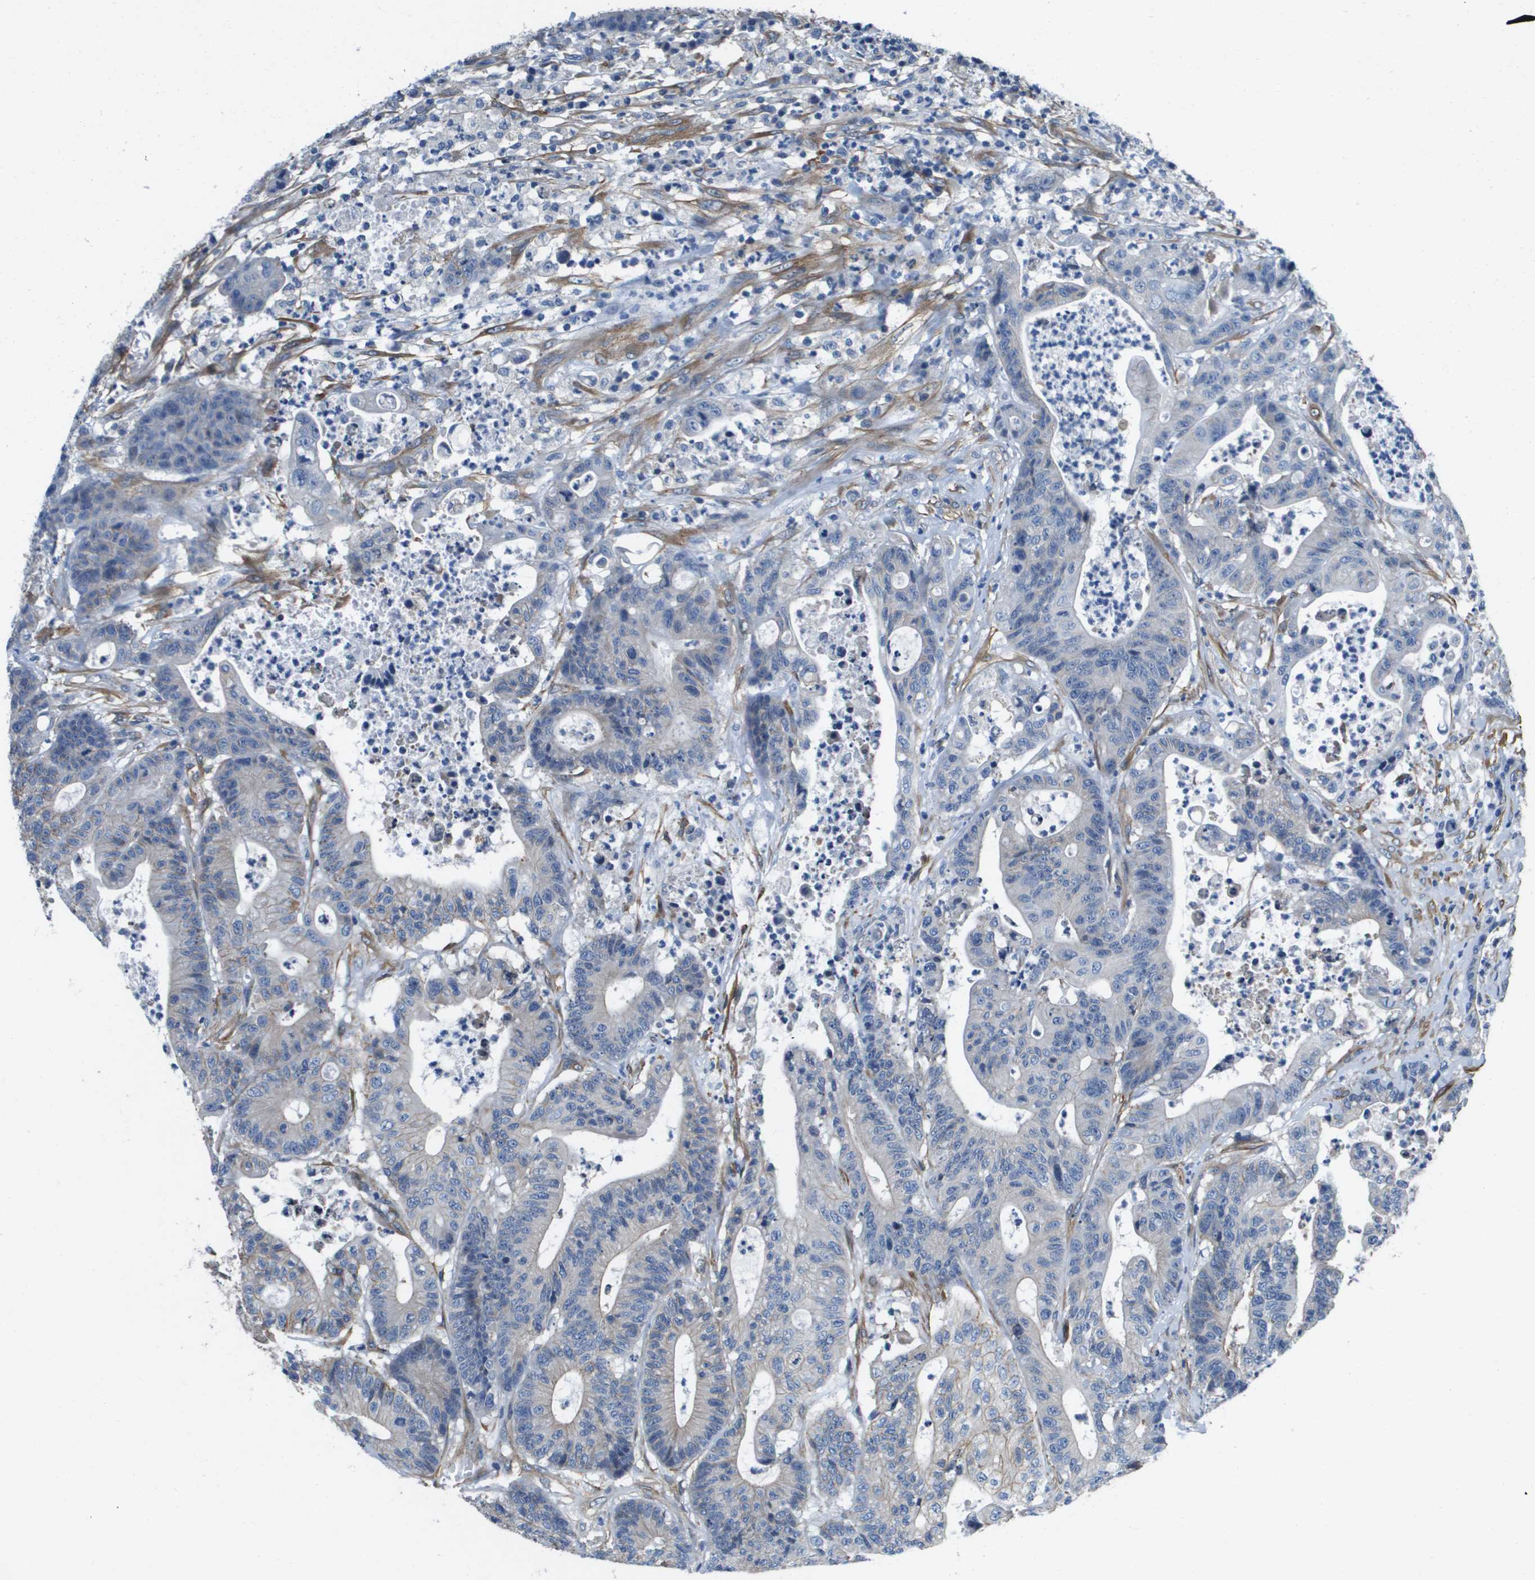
{"staining": {"intensity": "negative", "quantity": "none", "location": "none"}, "tissue": "colorectal cancer", "cell_type": "Tumor cells", "image_type": "cancer", "snomed": [{"axis": "morphology", "description": "Adenocarcinoma, NOS"}, {"axis": "topography", "description": "Colon"}], "caption": "Histopathology image shows no significant protein positivity in tumor cells of colorectal adenocarcinoma.", "gene": "LPP", "patient": {"sex": "female", "age": 84}}